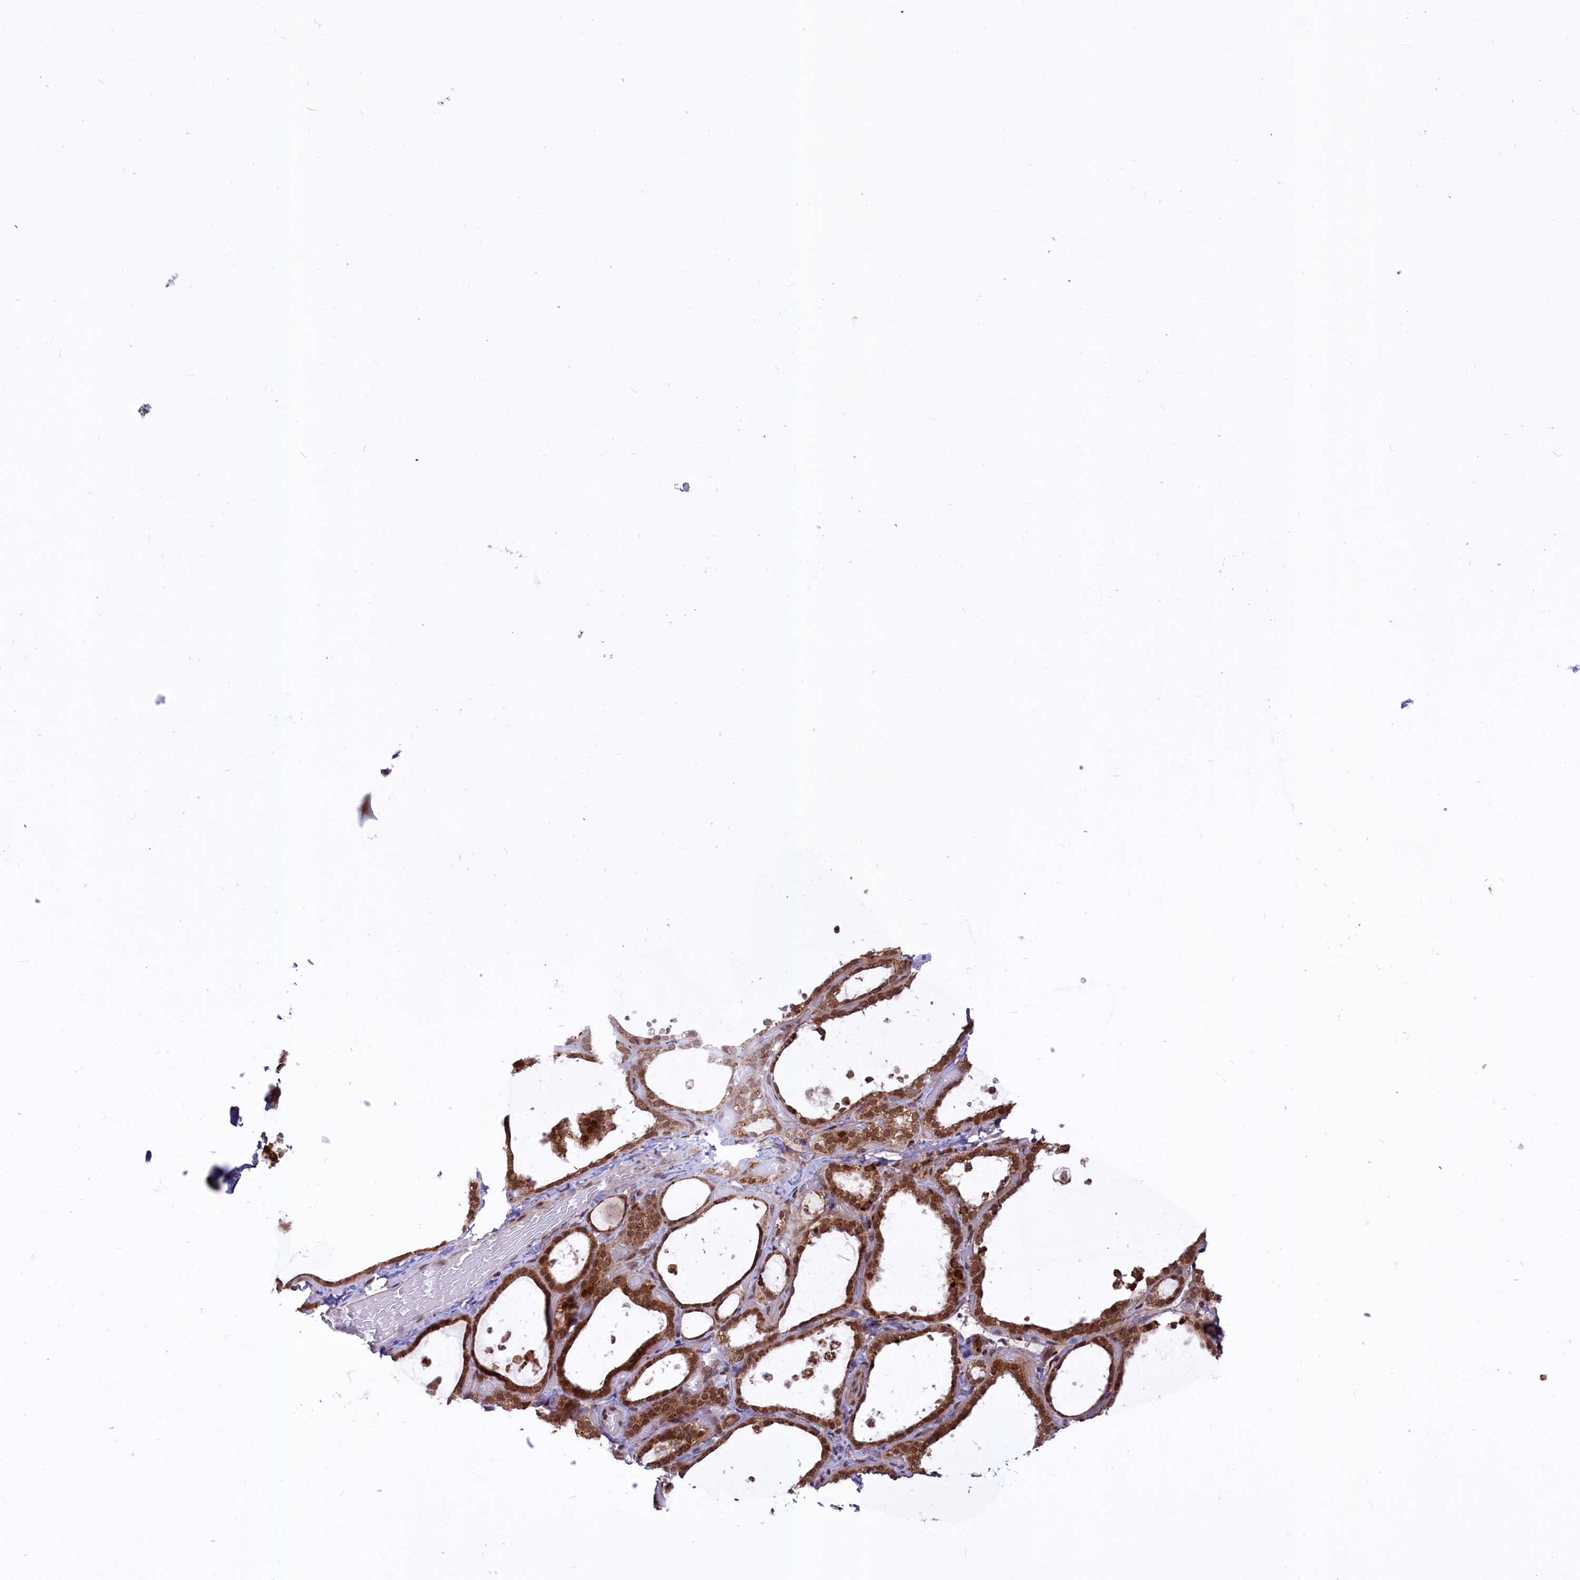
{"staining": {"intensity": "moderate", "quantity": ">75%", "location": "cytoplasmic/membranous,nuclear"}, "tissue": "thyroid gland", "cell_type": "Glandular cells", "image_type": "normal", "snomed": [{"axis": "morphology", "description": "Normal tissue, NOS"}, {"axis": "topography", "description": "Thyroid gland"}], "caption": "Immunohistochemistry (IHC) of unremarkable thyroid gland shows medium levels of moderate cytoplasmic/membranous,nuclear expression in approximately >75% of glandular cells. The protein is shown in brown color, while the nuclei are stained blue.", "gene": "PHC3", "patient": {"sex": "female", "age": 44}}